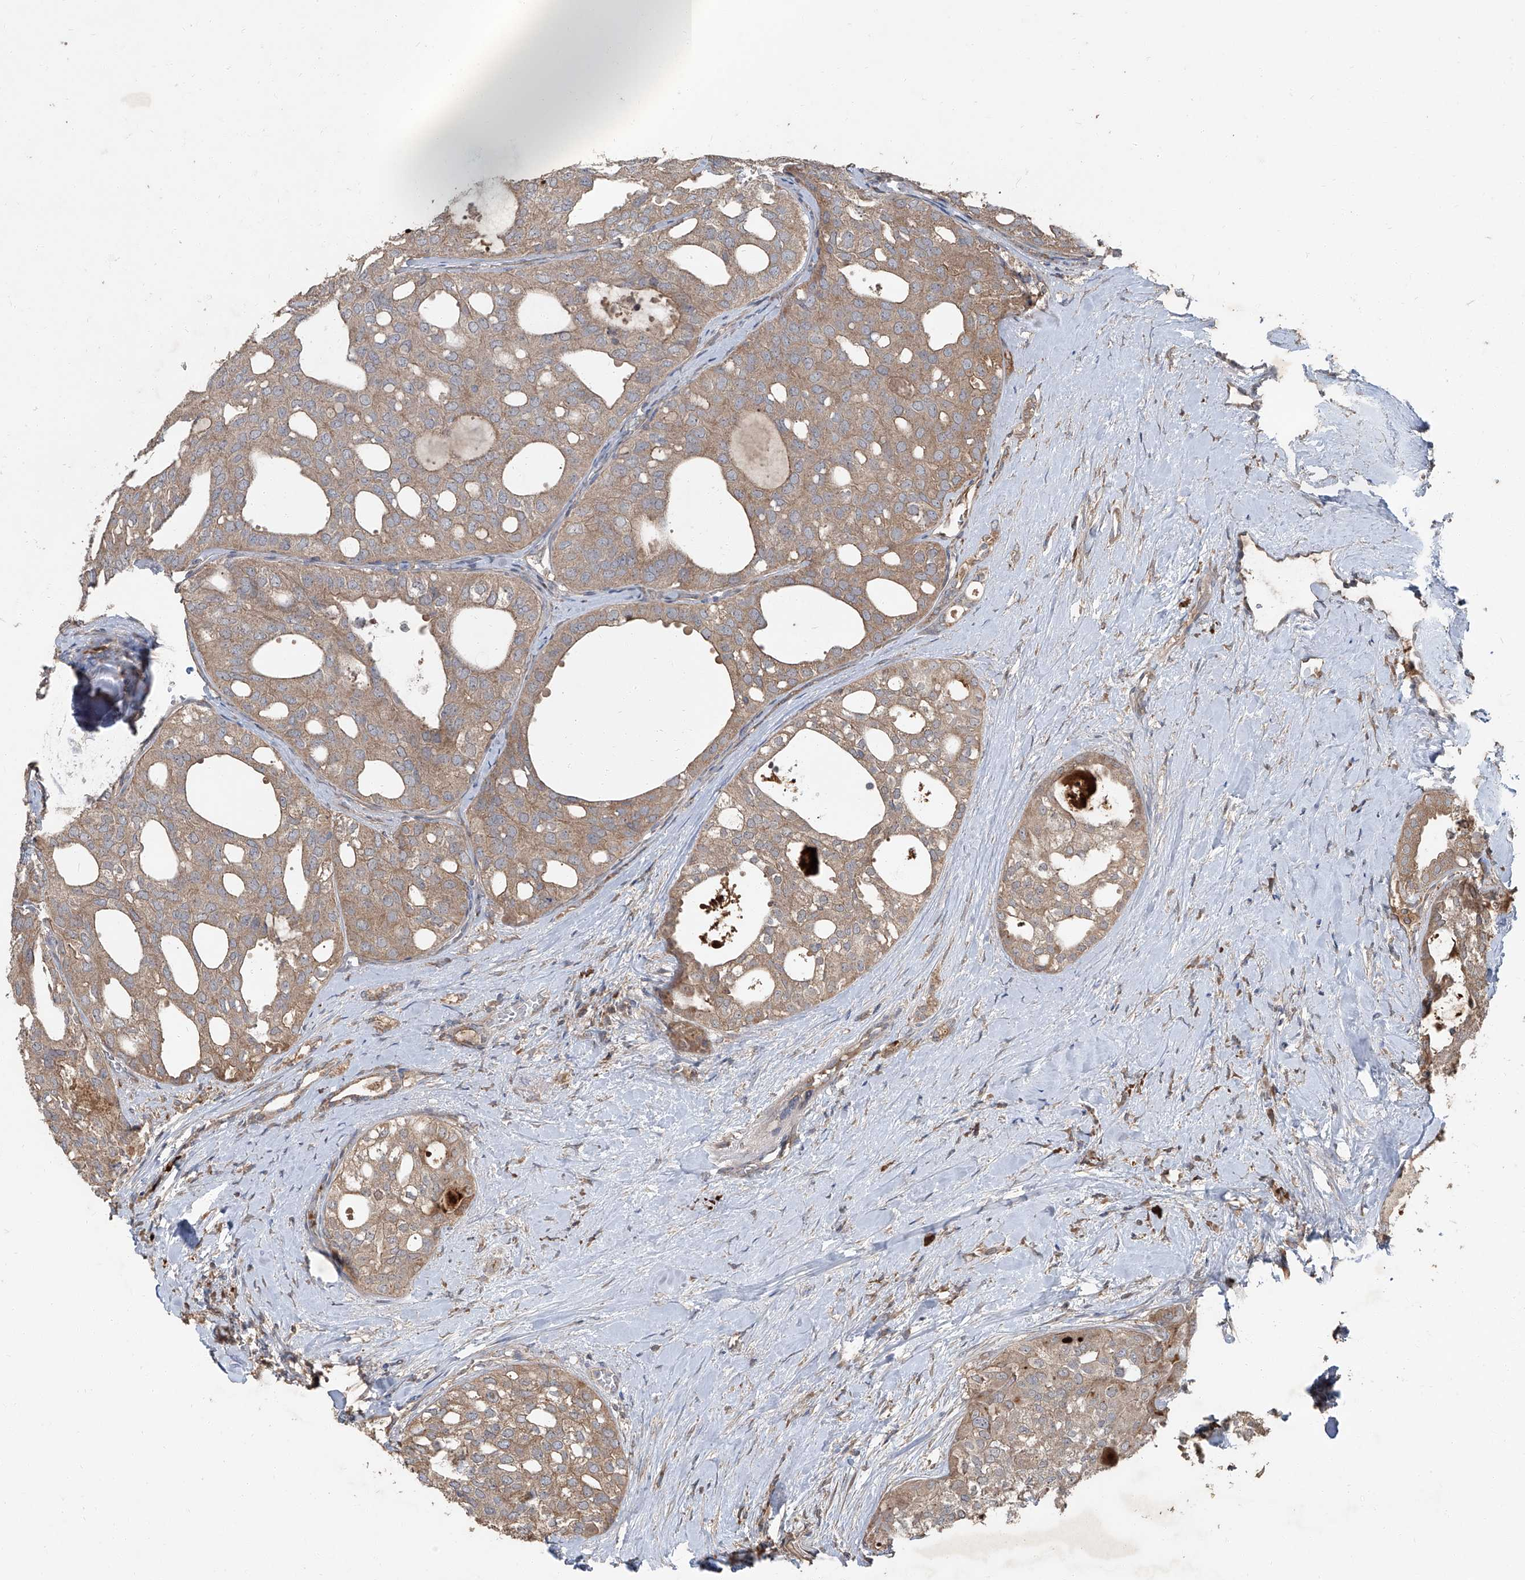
{"staining": {"intensity": "moderate", "quantity": "25%-75%", "location": "cytoplasmic/membranous"}, "tissue": "thyroid cancer", "cell_type": "Tumor cells", "image_type": "cancer", "snomed": [{"axis": "morphology", "description": "Follicular adenoma carcinoma, NOS"}, {"axis": "topography", "description": "Thyroid gland"}], "caption": "Follicular adenoma carcinoma (thyroid) was stained to show a protein in brown. There is medium levels of moderate cytoplasmic/membranous expression in approximately 25%-75% of tumor cells.", "gene": "CCN1", "patient": {"sex": "male", "age": 75}}